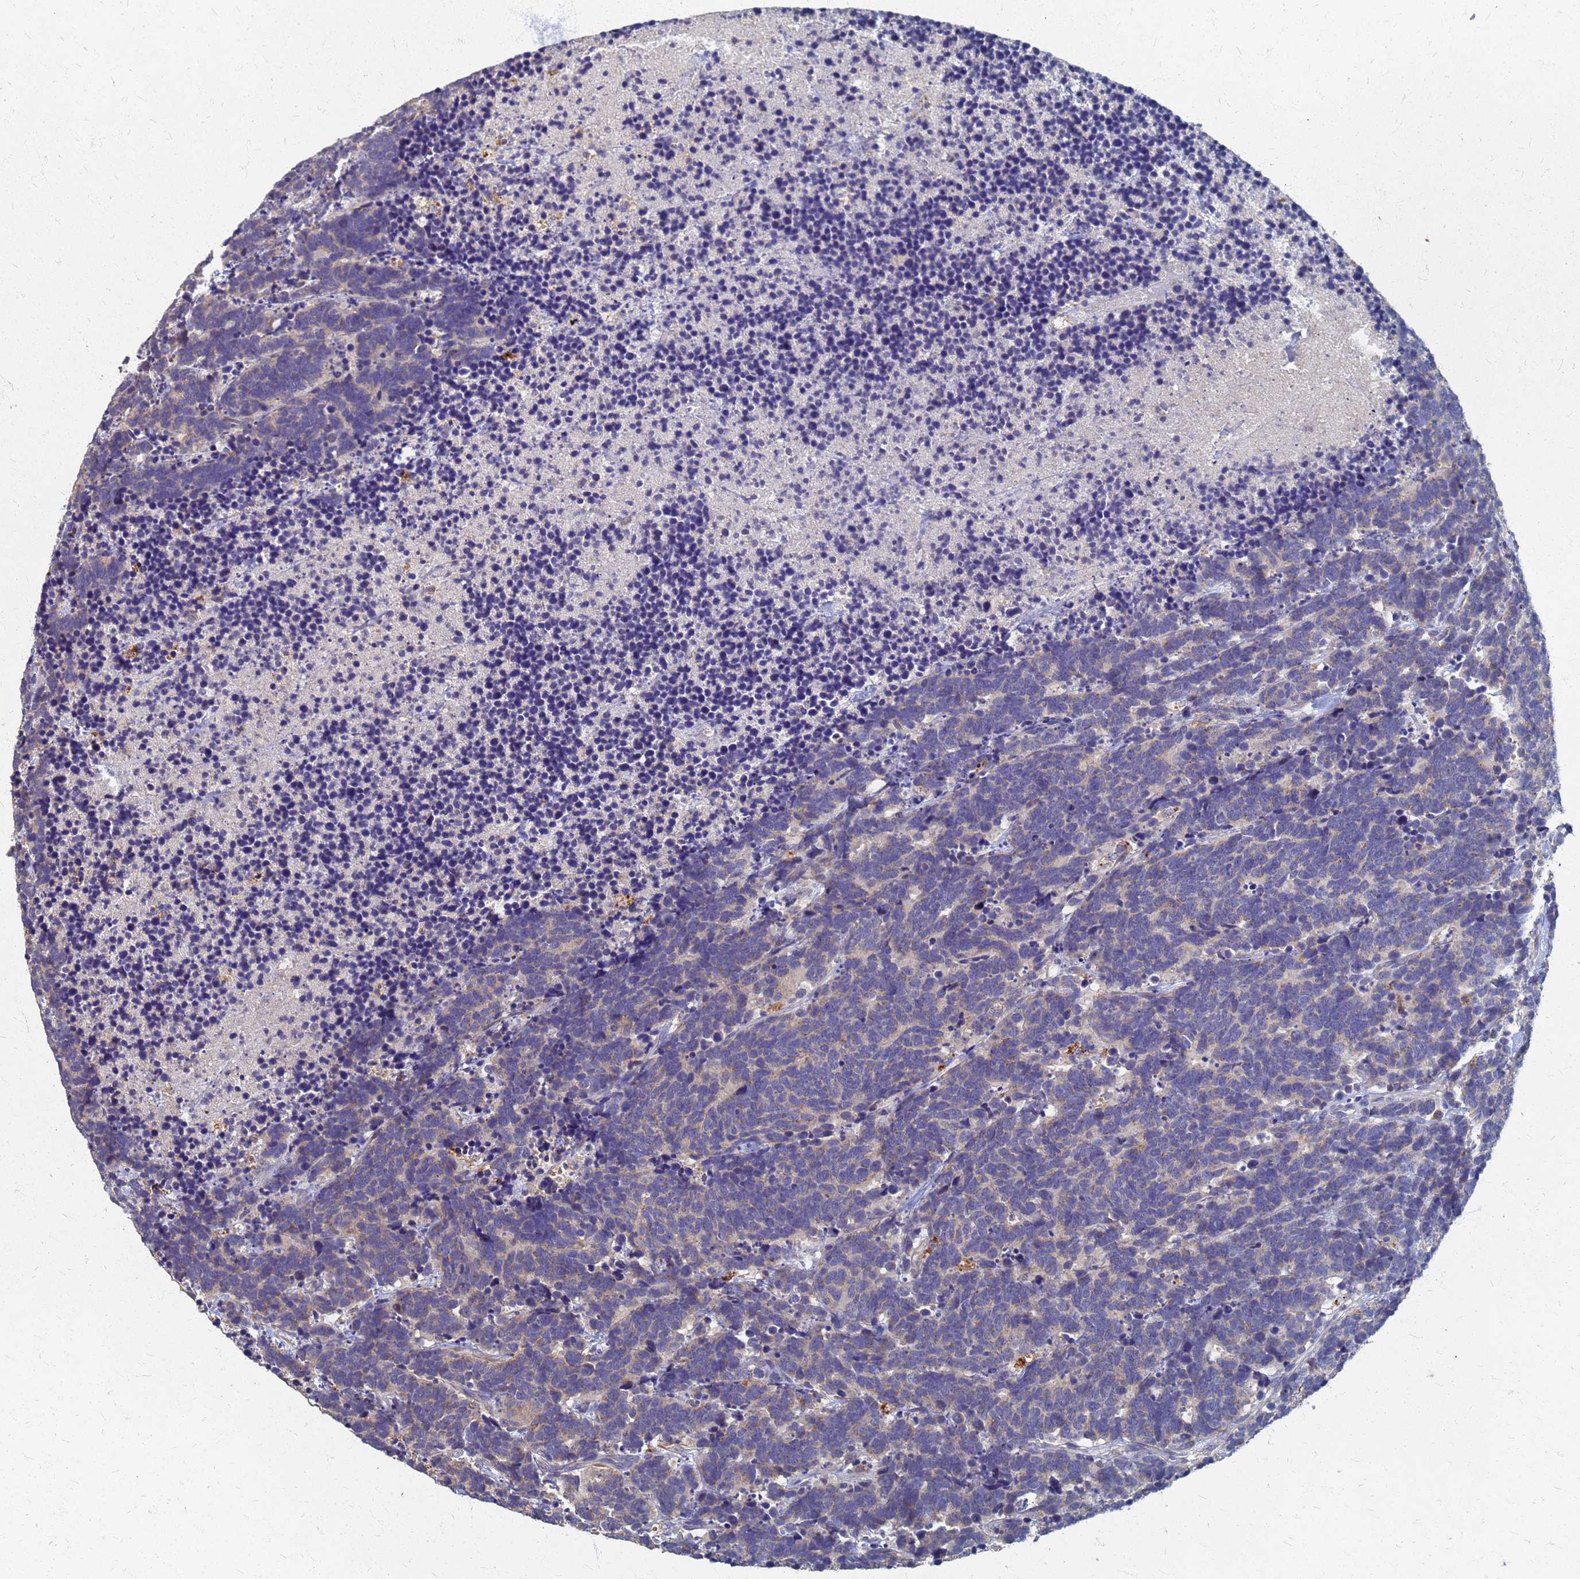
{"staining": {"intensity": "negative", "quantity": "none", "location": "none"}, "tissue": "carcinoid", "cell_type": "Tumor cells", "image_type": "cancer", "snomed": [{"axis": "morphology", "description": "Carcinoma, NOS"}, {"axis": "morphology", "description": "Carcinoid, malignant, NOS"}, {"axis": "topography", "description": "Urinary bladder"}], "caption": "A high-resolution photomicrograph shows immunohistochemistry staining of carcinoid, which displays no significant positivity in tumor cells.", "gene": "KRCC1", "patient": {"sex": "male", "age": 57}}